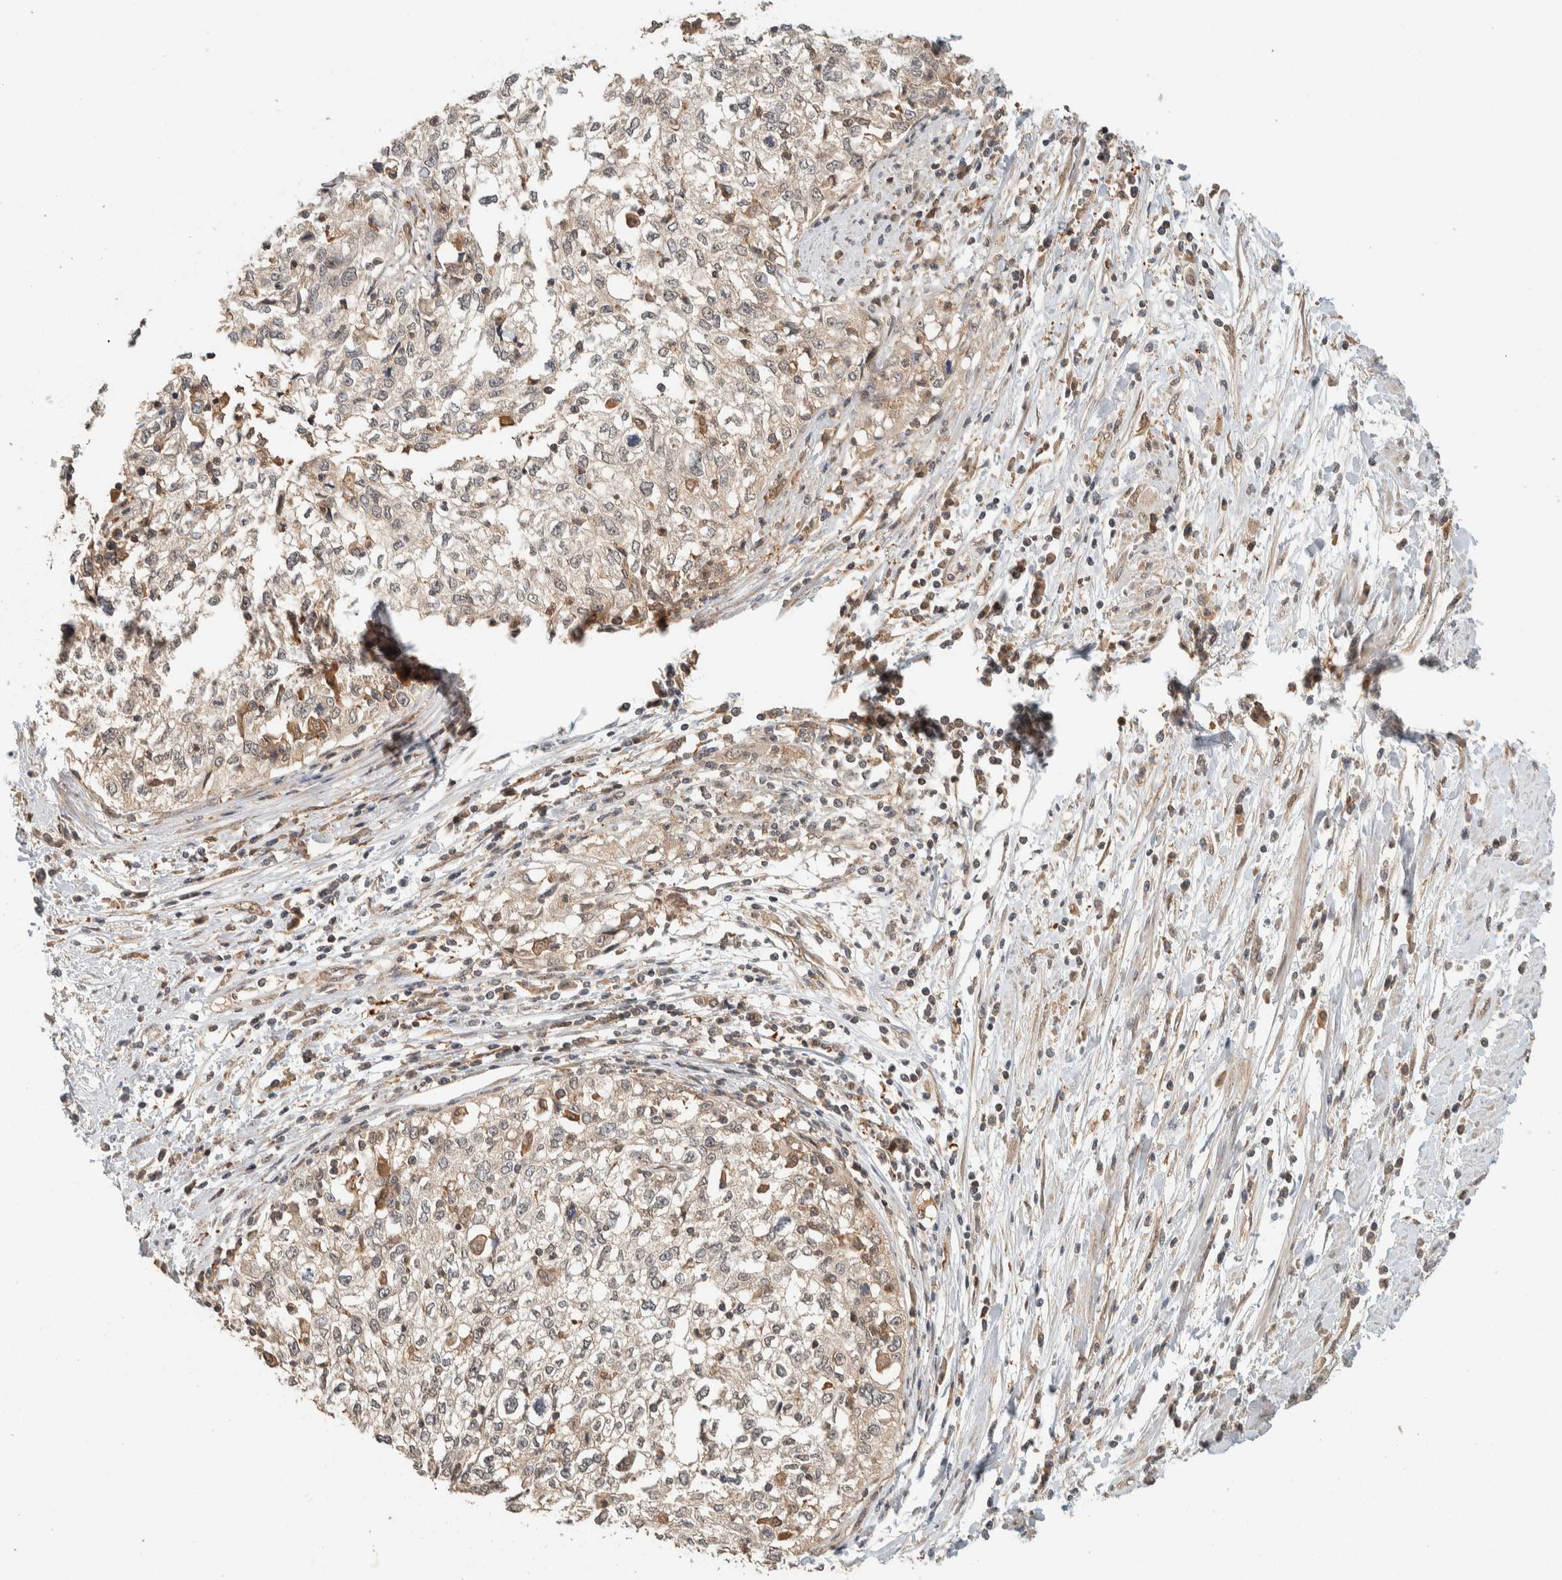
{"staining": {"intensity": "weak", "quantity": "<25%", "location": "cytoplasmic/membranous,nuclear"}, "tissue": "cervical cancer", "cell_type": "Tumor cells", "image_type": "cancer", "snomed": [{"axis": "morphology", "description": "Squamous cell carcinoma, NOS"}, {"axis": "topography", "description": "Cervix"}], "caption": "This histopathology image is of cervical cancer (squamous cell carcinoma) stained with IHC to label a protein in brown with the nuclei are counter-stained blue. There is no expression in tumor cells.", "gene": "ZNF567", "patient": {"sex": "female", "age": 57}}